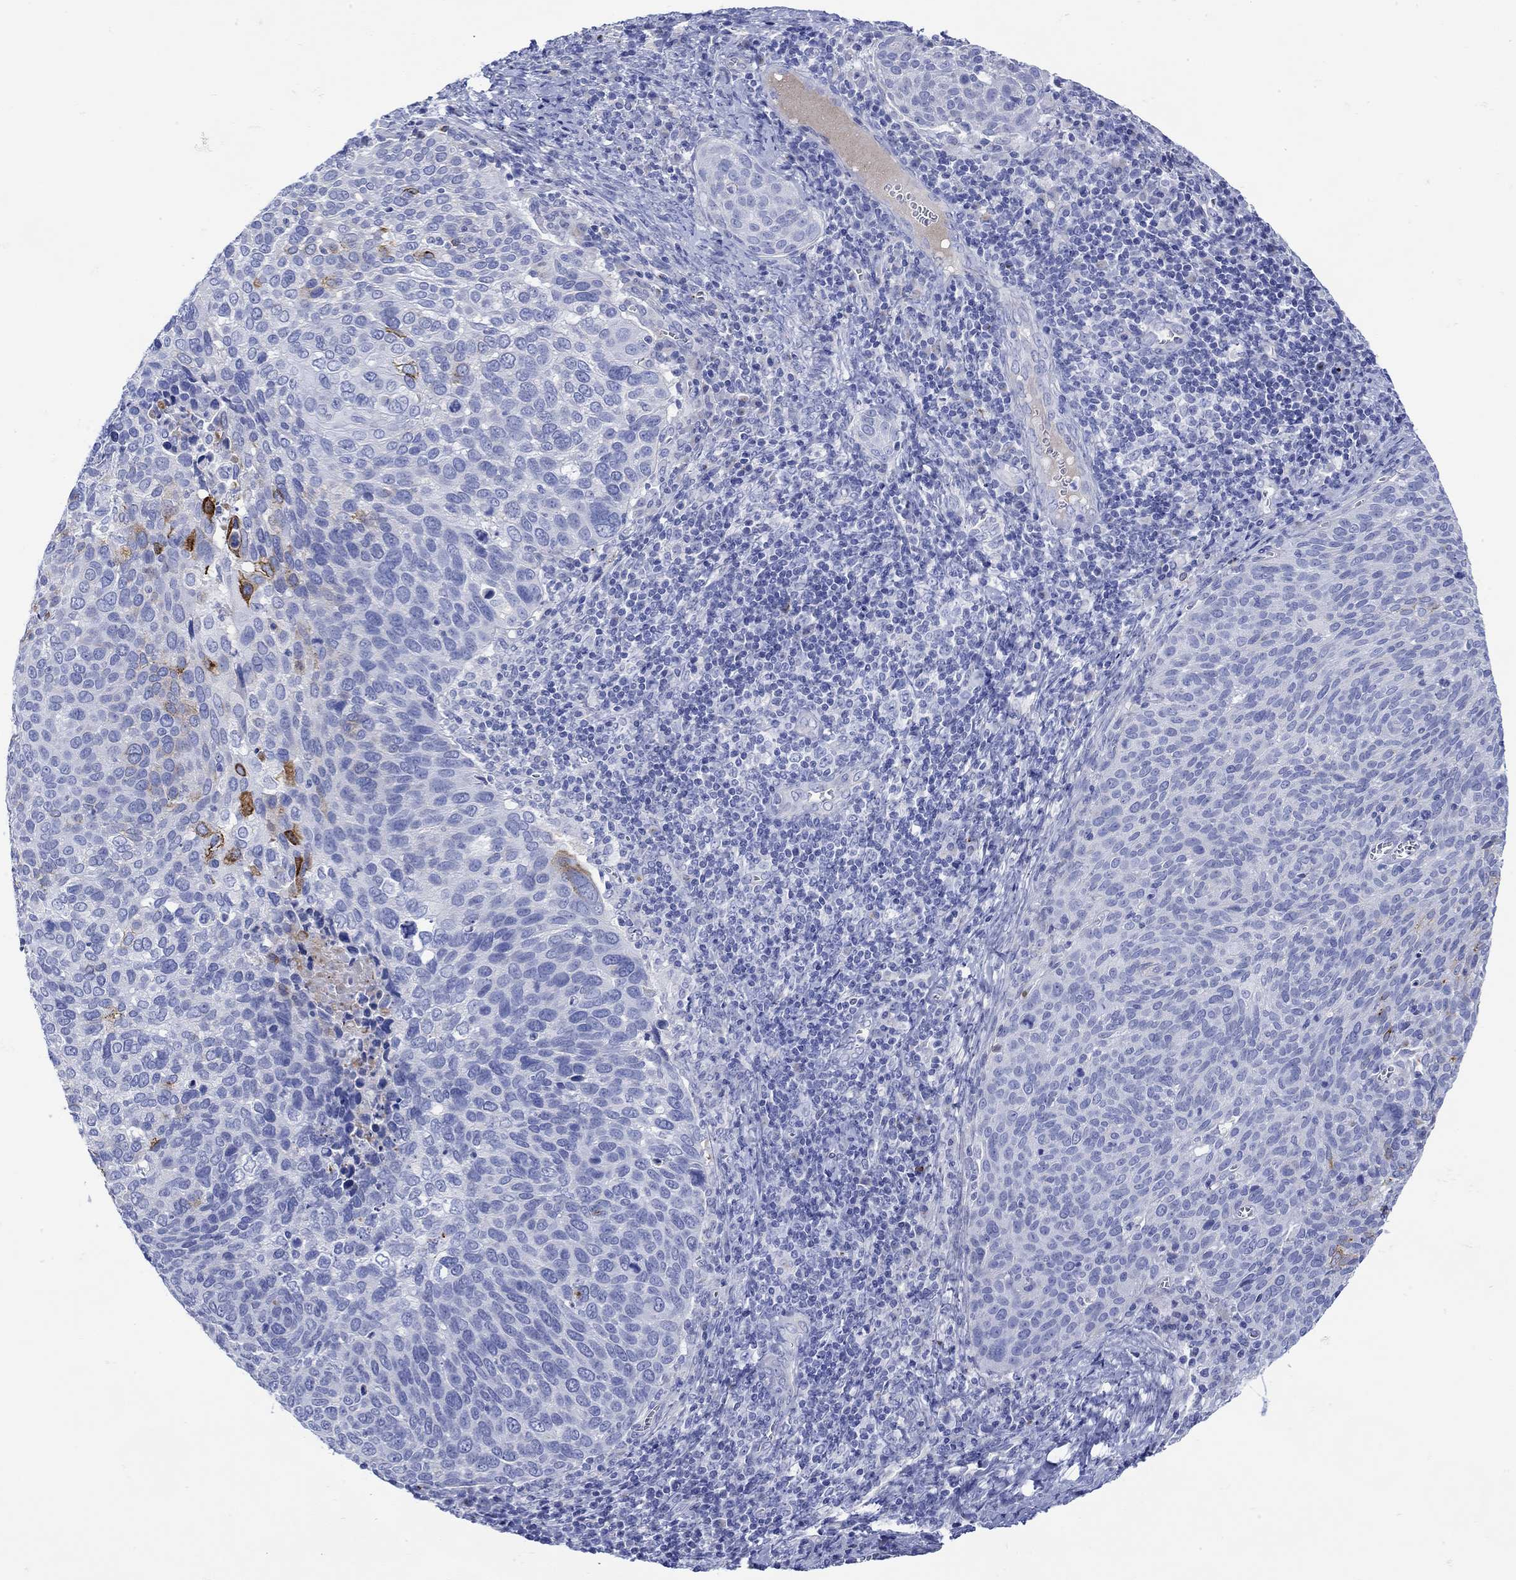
{"staining": {"intensity": "strong", "quantity": "<25%", "location": "cytoplasmic/membranous"}, "tissue": "cervical cancer", "cell_type": "Tumor cells", "image_type": "cancer", "snomed": [{"axis": "morphology", "description": "Squamous cell carcinoma, NOS"}, {"axis": "topography", "description": "Cervix"}], "caption": "Cervical cancer (squamous cell carcinoma) stained with immunohistochemistry (IHC) displays strong cytoplasmic/membranous positivity in approximately <25% of tumor cells. The protein is shown in brown color, while the nuclei are stained blue.", "gene": "ANKMY1", "patient": {"sex": "female", "age": 39}}